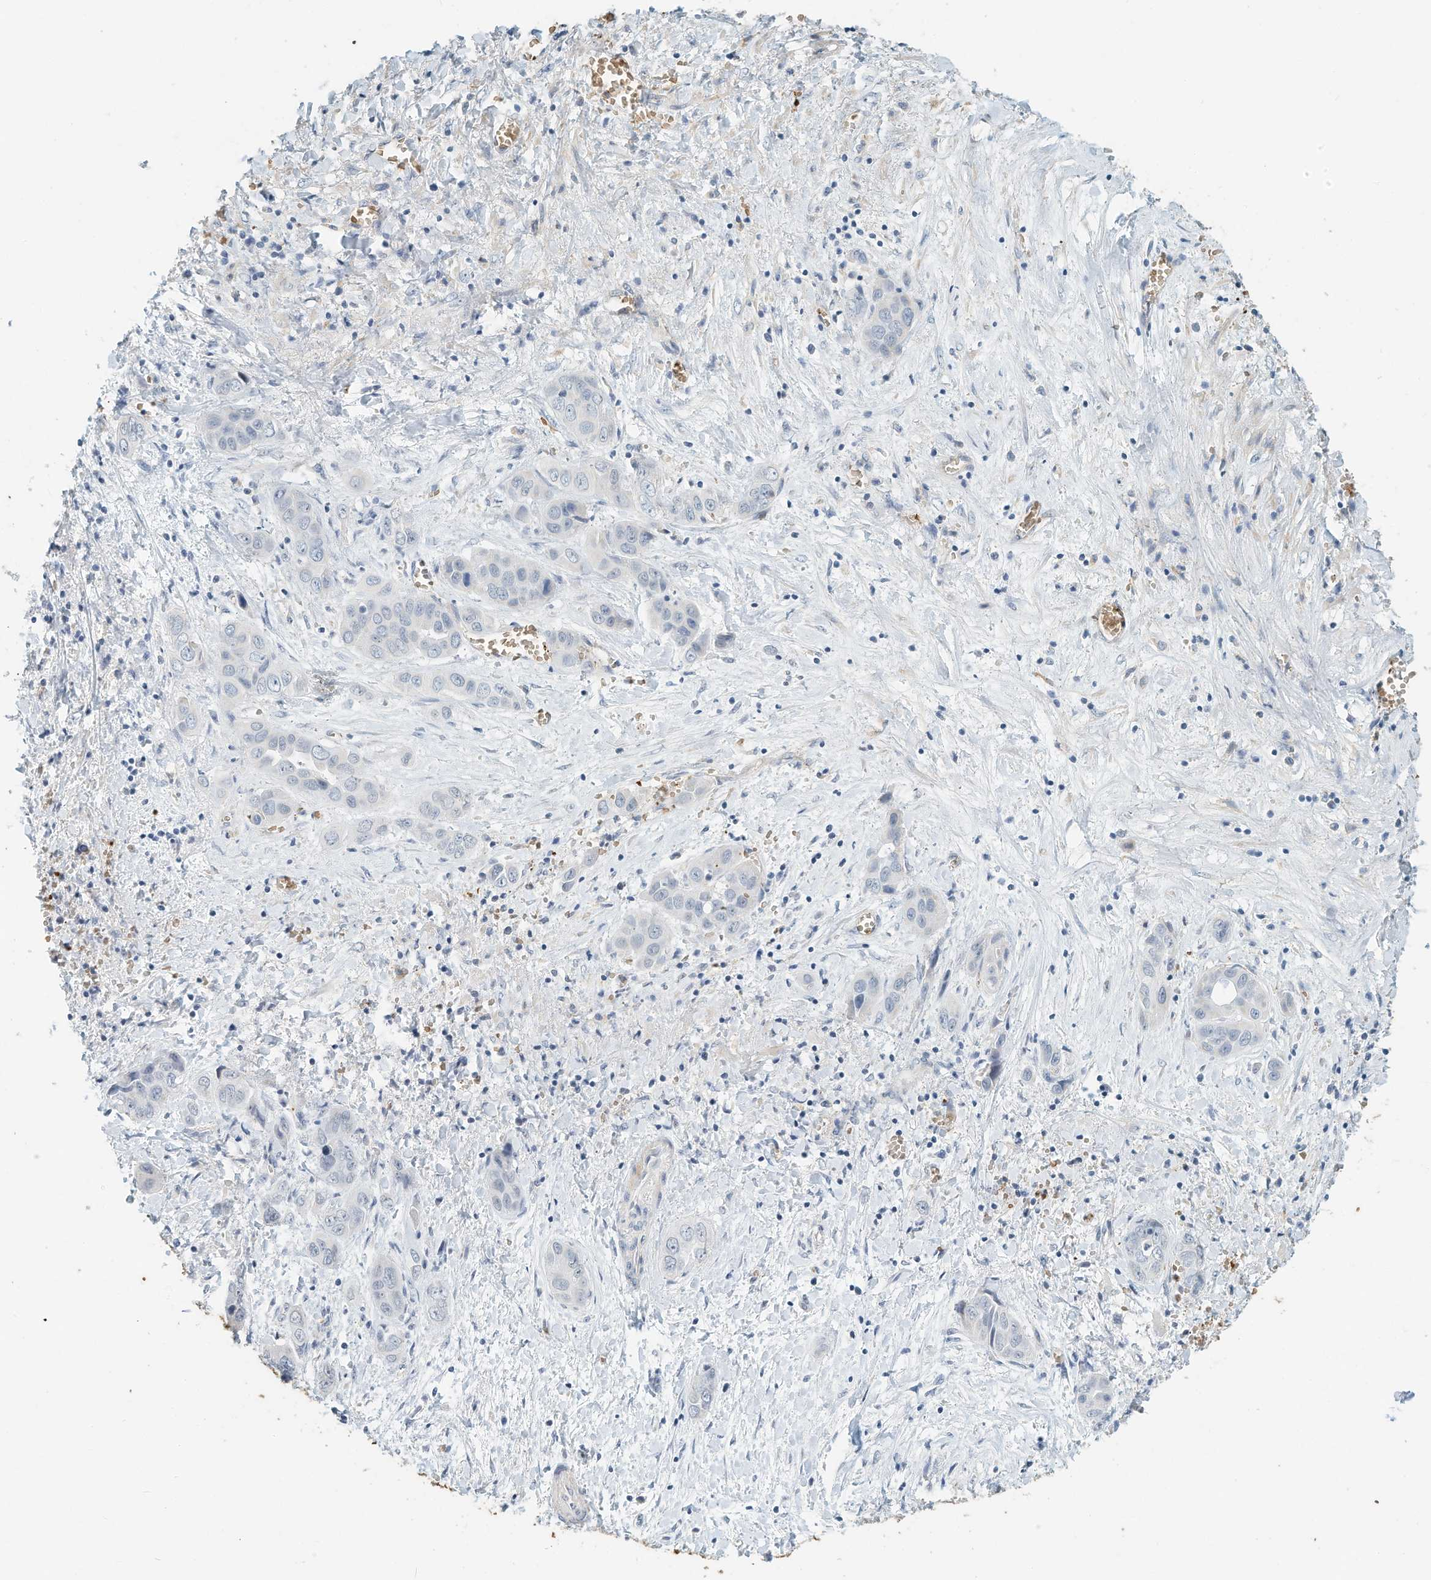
{"staining": {"intensity": "negative", "quantity": "none", "location": "none"}, "tissue": "liver cancer", "cell_type": "Tumor cells", "image_type": "cancer", "snomed": [{"axis": "morphology", "description": "Cholangiocarcinoma"}, {"axis": "topography", "description": "Liver"}], "caption": "An immunohistochemistry photomicrograph of liver cancer is shown. There is no staining in tumor cells of liver cancer. (Immunohistochemistry (ihc), brightfield microscopy, high magnification).", "gene": "RCAN3", "patient": {"sex": "female", "age": 52}}